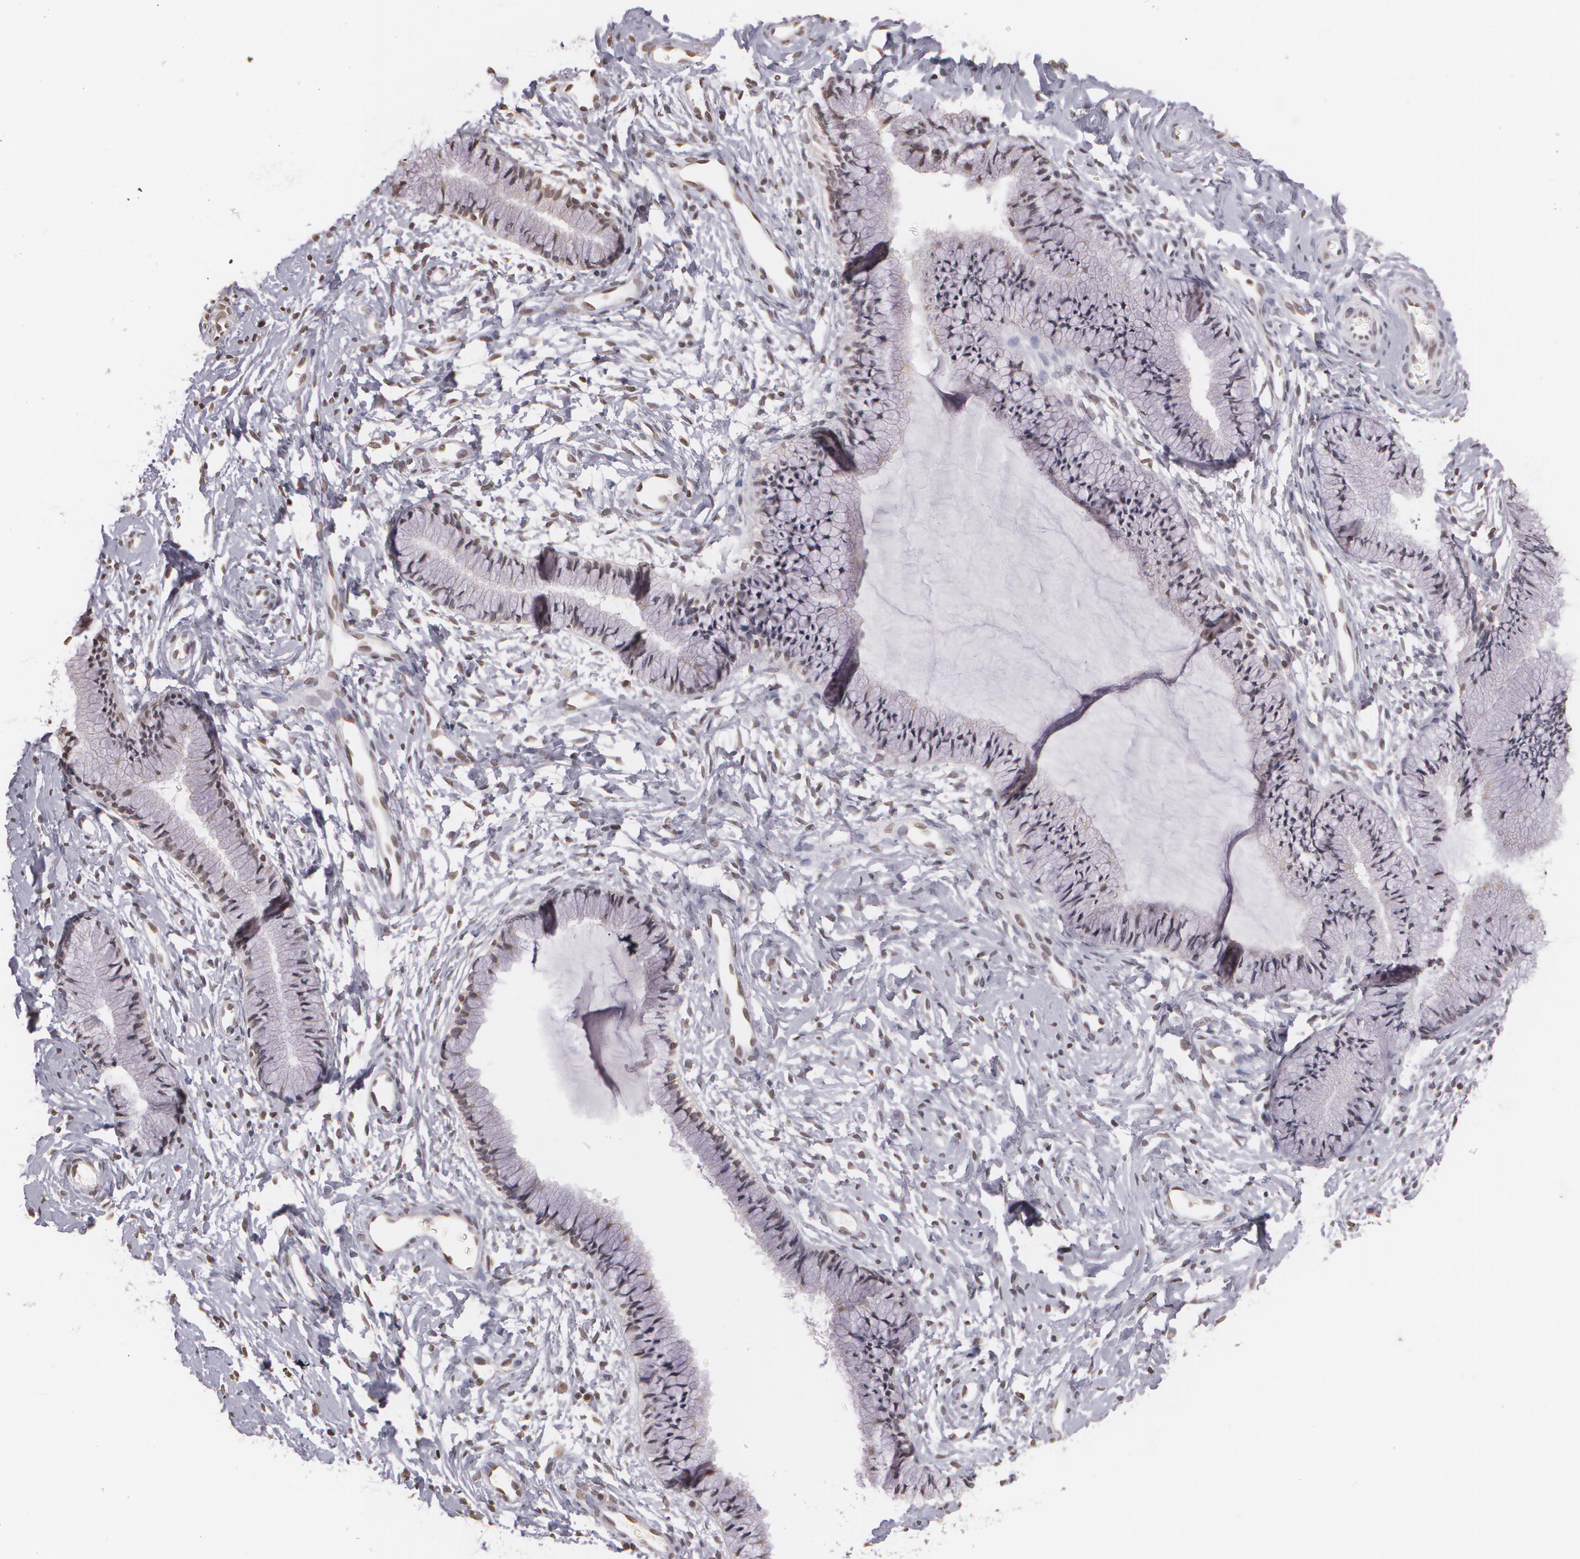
{"staining": {"intensity": "negative", "quantity": "none", "location": "none"}, "tissue": "cervix", "cell_type": "Glandular cells", "image_type": "normal", "snomed": [{"axis": "morphology", "description": "Normal tissue, NOS"}, {"axis": "topography", "description": "Cervix"}], "caption": "The immunohistochemistry (IHC) micrograph has no significant expression in glandular cells of cervix. The staining was performed using DAB (3,3'-diaminobenzidine) to visualize the protein expression in brown, while the nuclei were stained in blue with hematoxylin (Magnification: 20x).", "gene": "THRB", "patient": {"sex": "female", "age": 46}}